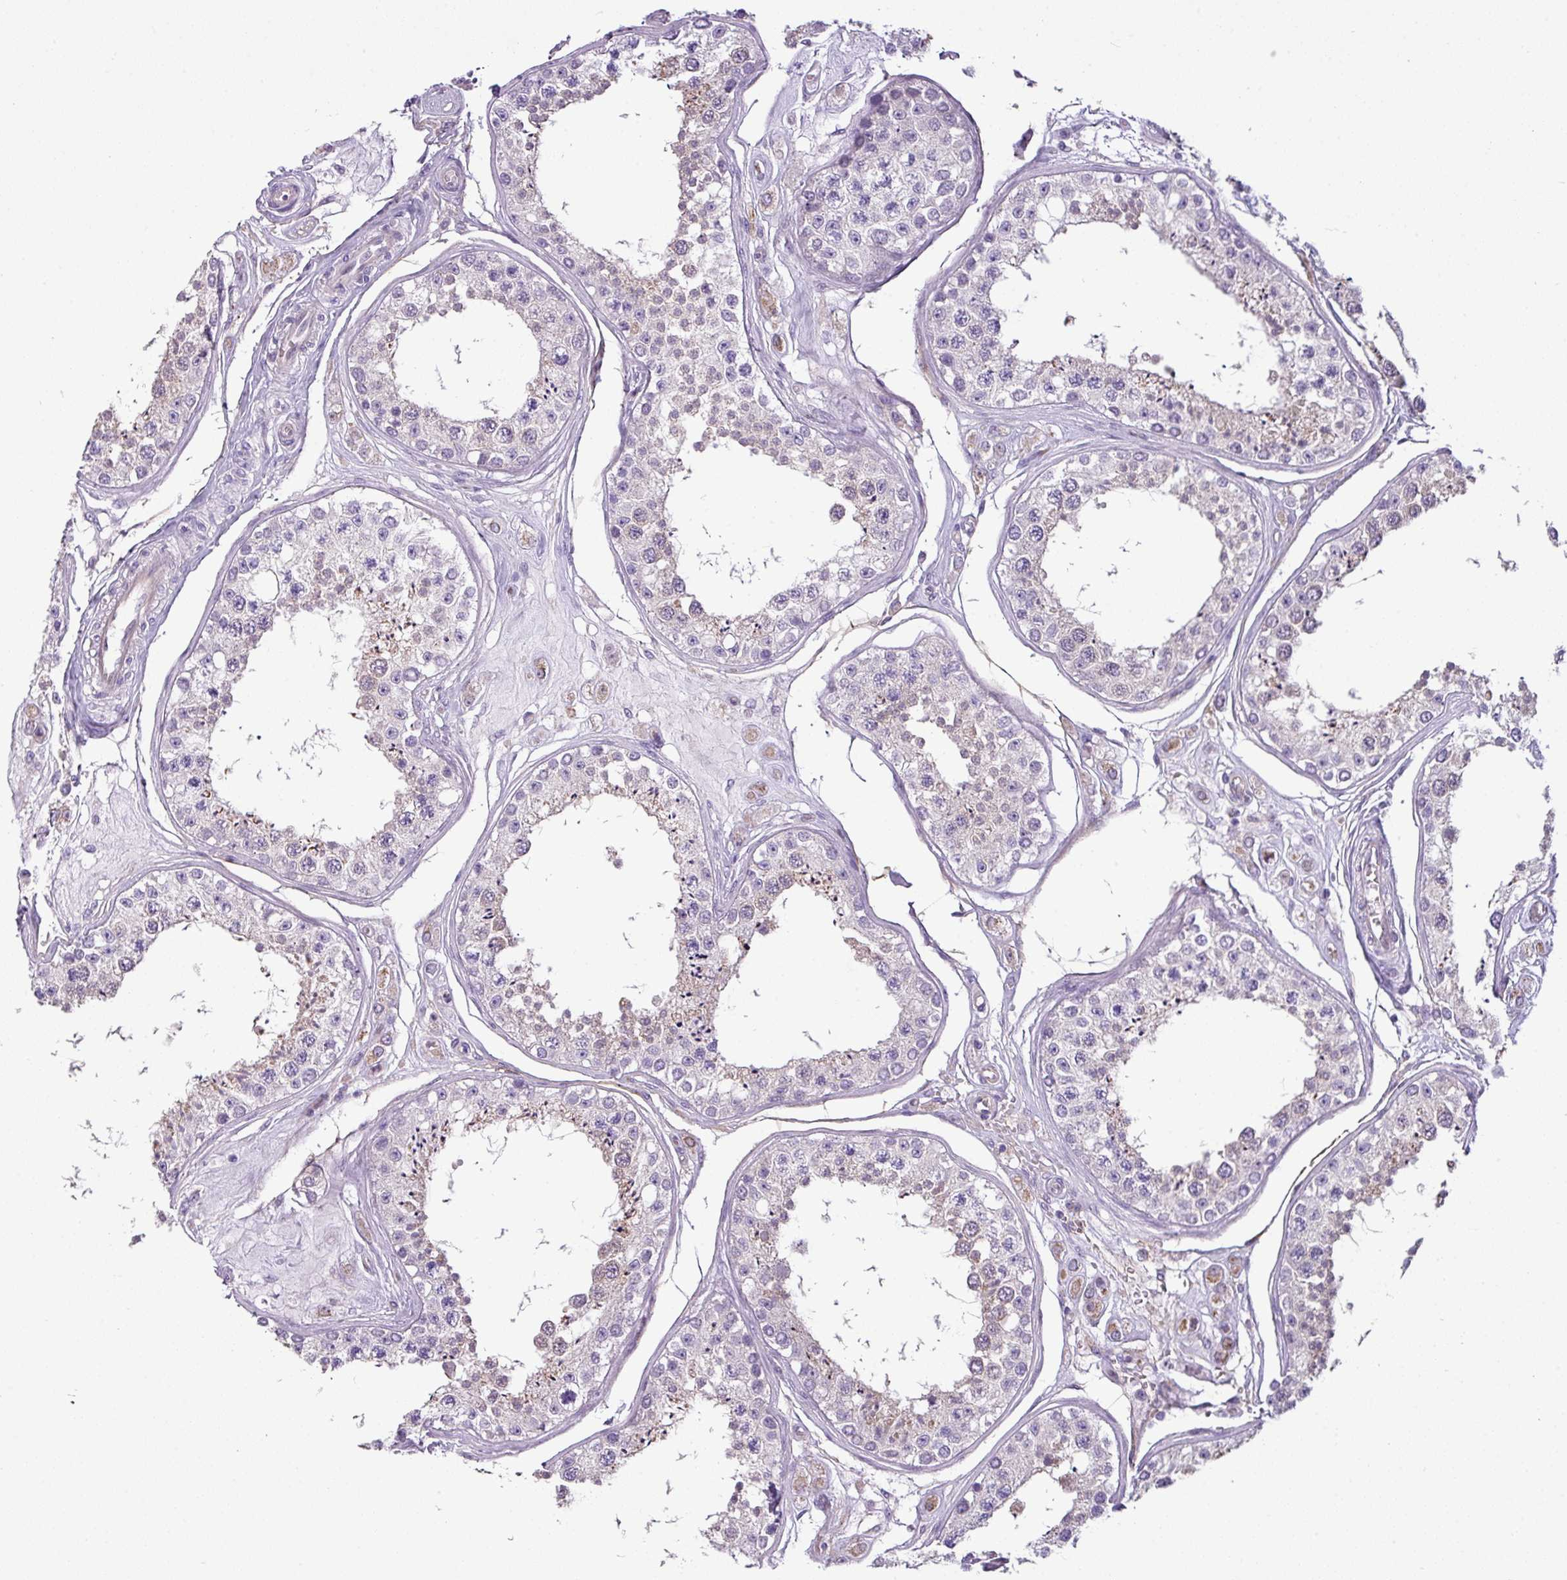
{"staining": {"intensity": "weak", "quantity": "<25%", "location": "cytoplasmic/membranous"}, "tissue": "testis", "cell_type": "Cells in seminiferous ducts", "image_type": "normal", "snomed": [{"axis": "morphology", "description": "Normal tissue, NOS"}, {"axis": "topography", "description": "Testis"}], "caption": "This is an IHC photomicrograph of benign human testis. There is no expression in cells in seminiferous ducts.", "gene": "TMEM178B", "patient": {"sex": "male", "age": 25}}